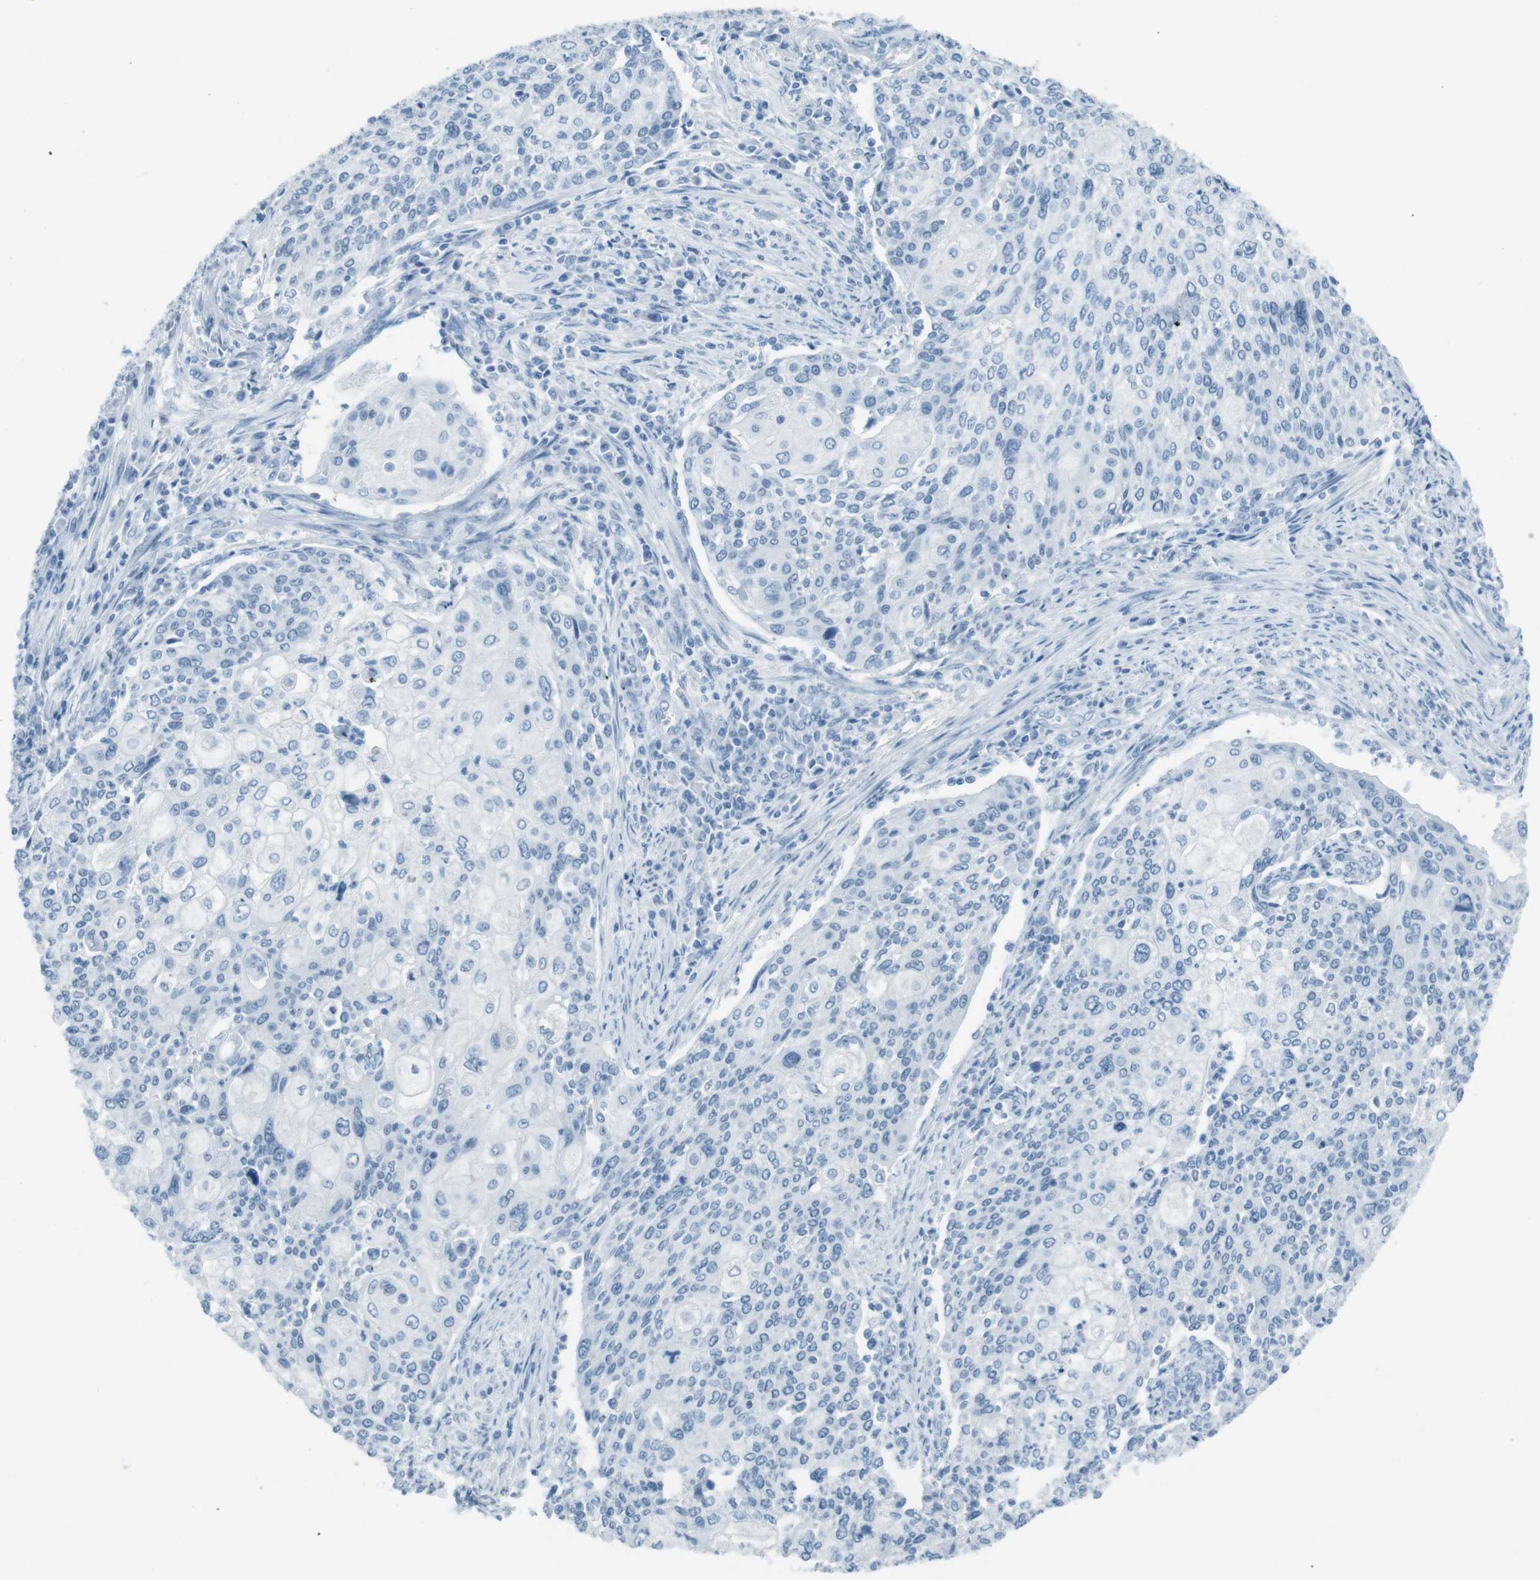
{"staining": {"intensity": "negative", "quantity": "none", "location": "none"}, "tissue": "cervical cancer", "cell_type": "Tumor cells", "image_type": "cancer", "snomed": [{"axis": "morphology", "description": "Squamous cell carcinoma, NOS"}, {"axis": "topography", "description": "Cervix"}], "caption": "Human cervical squamous cell carcinoma stained for a protein using IHC exhibits no expression in tumor cells.", "gene": "TMEM207", "patient": {"sex": "female", "age": 40}}